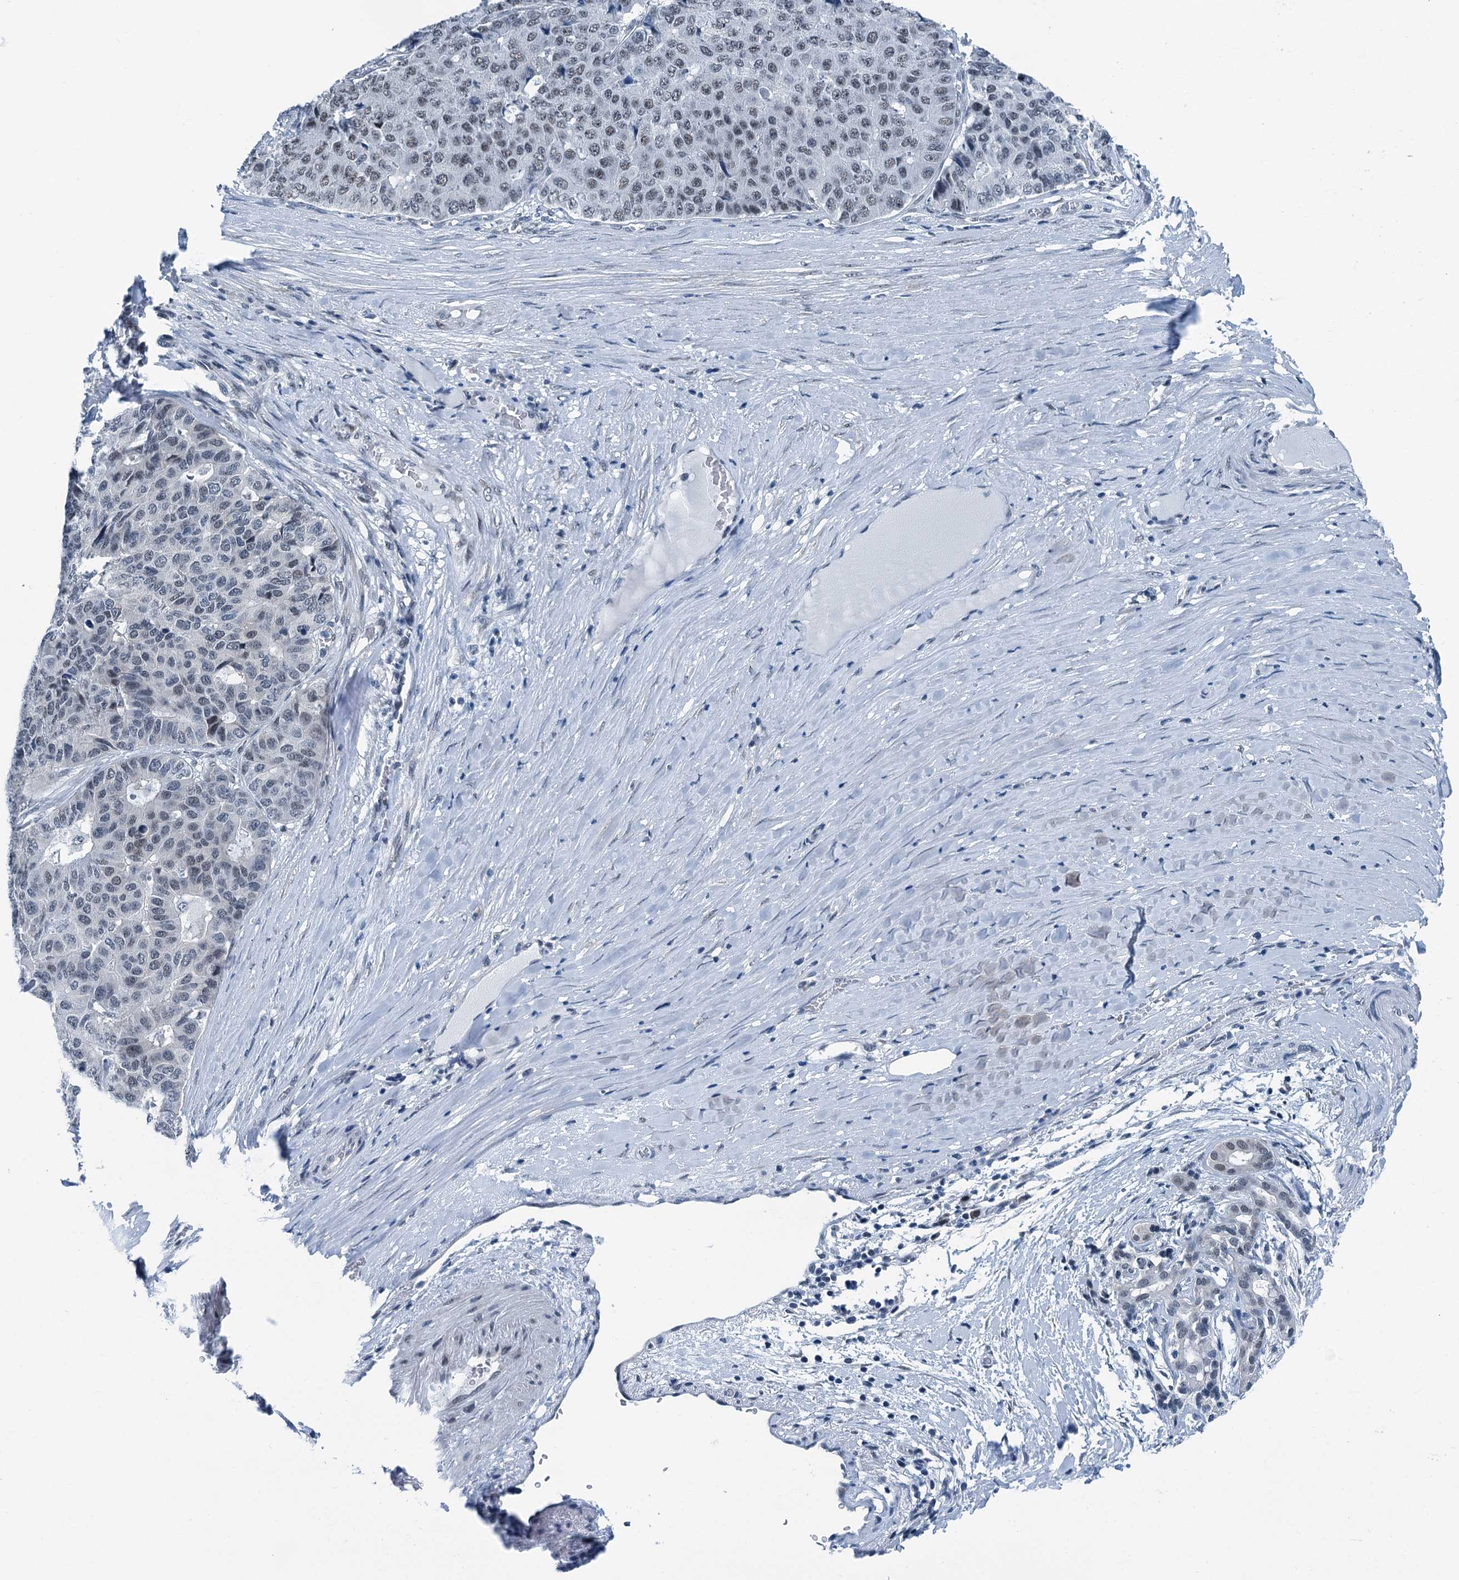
{"staining": {"intensity": "negative", "quantity": "none", "location": "none"}, "tissue": "pancreatic cancer", "cell_type": "Tumor cells", "image_type": "cancer", "snomed": [{"axis": "morphology", "description": "Adenocarcinoma, NOS"}, {"axis": "topography", "description": "Pancreas"}], "caption": "Immunohistochemistry photomicrograph of neoplastic tissue: human pancreatic adenocarcinoma stained with DAB reveals no significant protein positivity in tumor cells.", "gene": "TRPT1", "patient": {"sex": "male", "age": 50}}